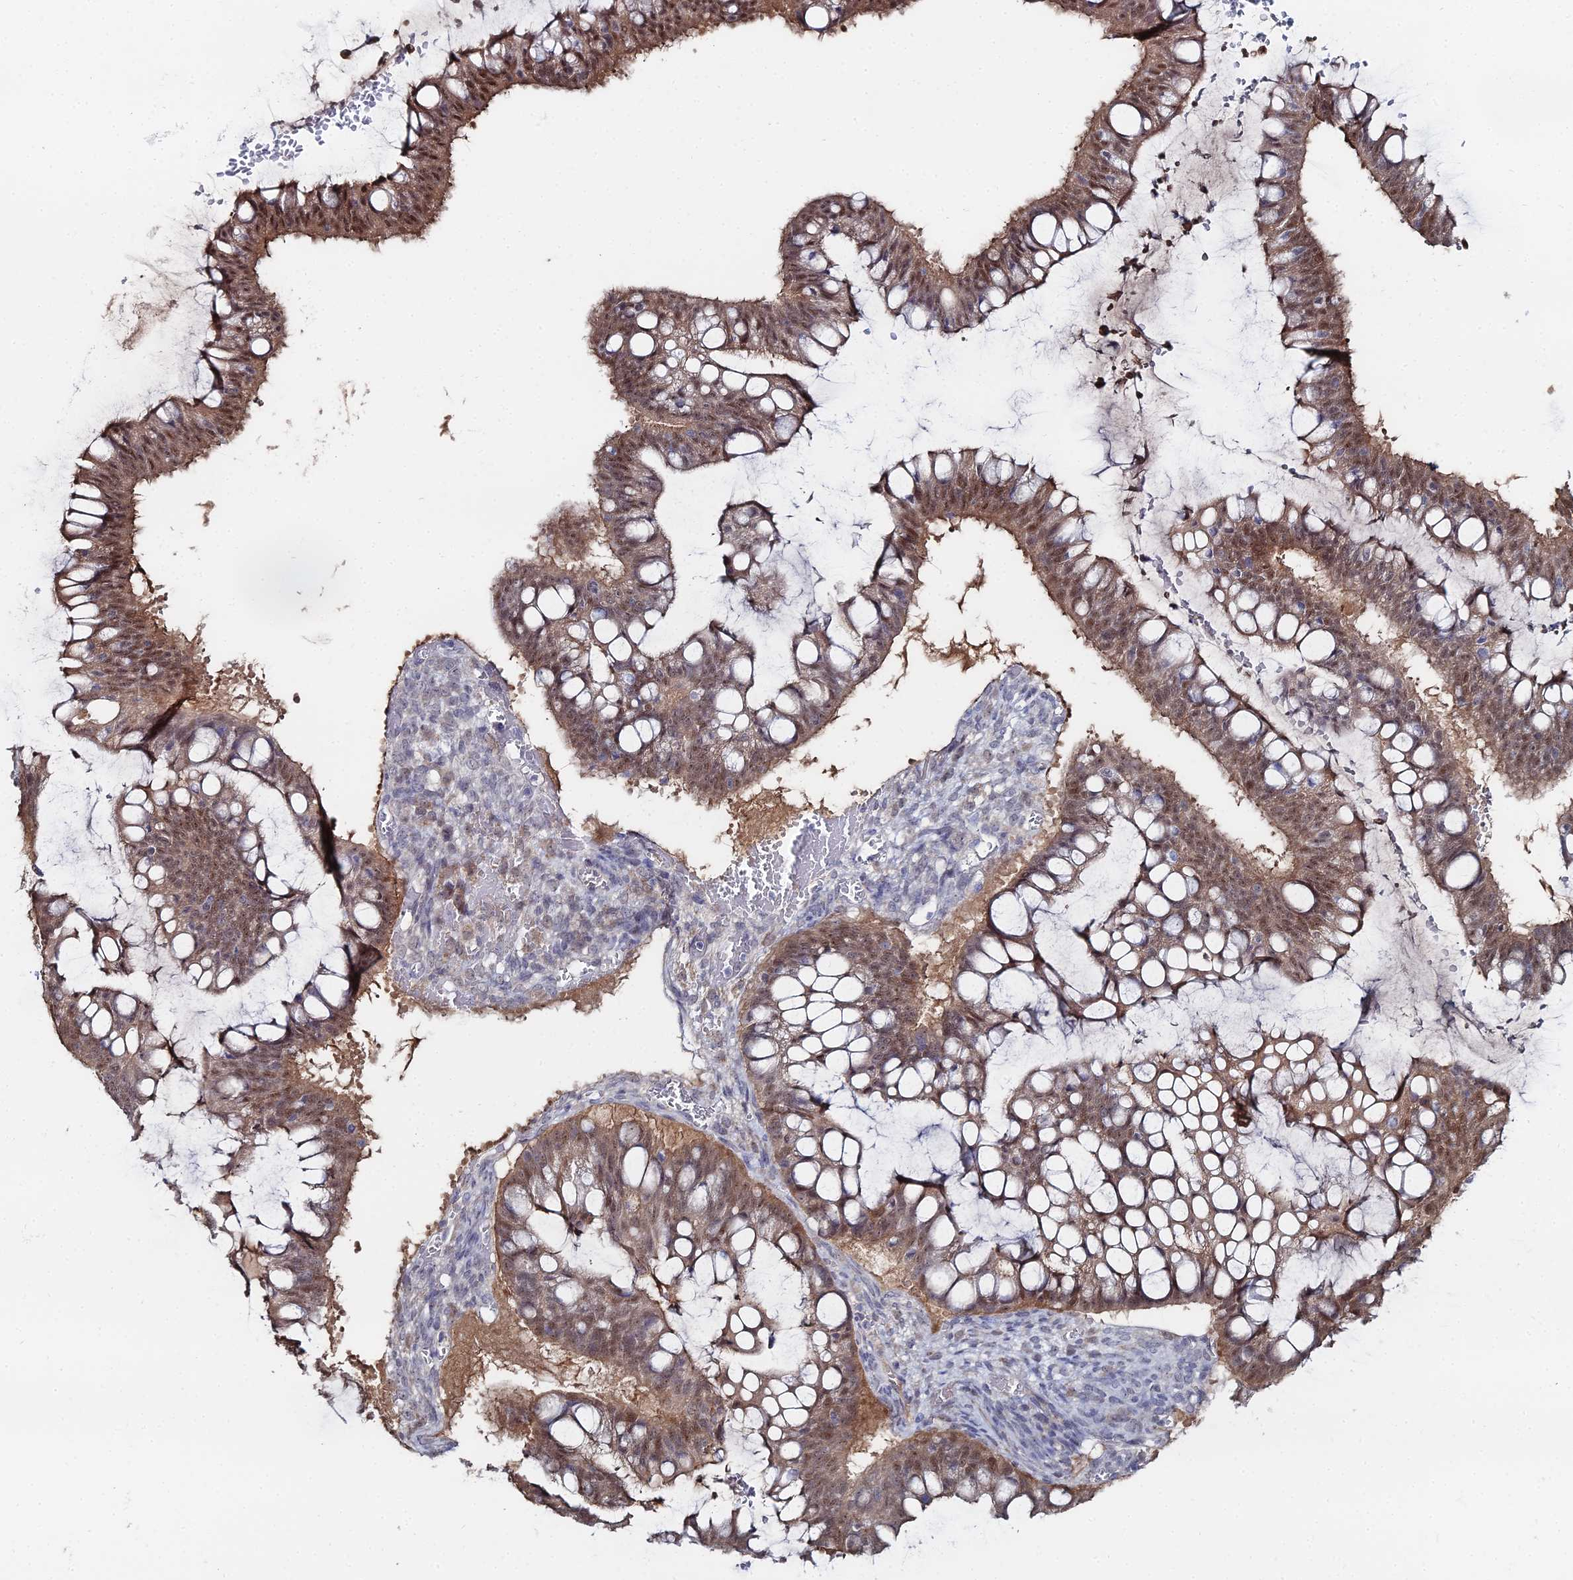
{"staining": {"intensity": "moderate", "quantity": ">75%", "location": "cytoplasmic/membranous,nuclear"}, "tissue": "ovarian cancer", "cell_type": "Tumor cells", "image_type": "cancer", "snomed": [{"axis": "morphology", "description": "Cystadenocarcinoma, mucinous, NOS"}, {"axis": "topography", "description": "Ovary"}], "caption": "Tumor cells show medium levels of moderate cytoplasmic/membranous and nuclear expression in approximately >75% of cells in mucinous cystadenocarcinoma (ovarian).", "gene": "THAP4", "patient": {"sex": "female", "age": 73}}